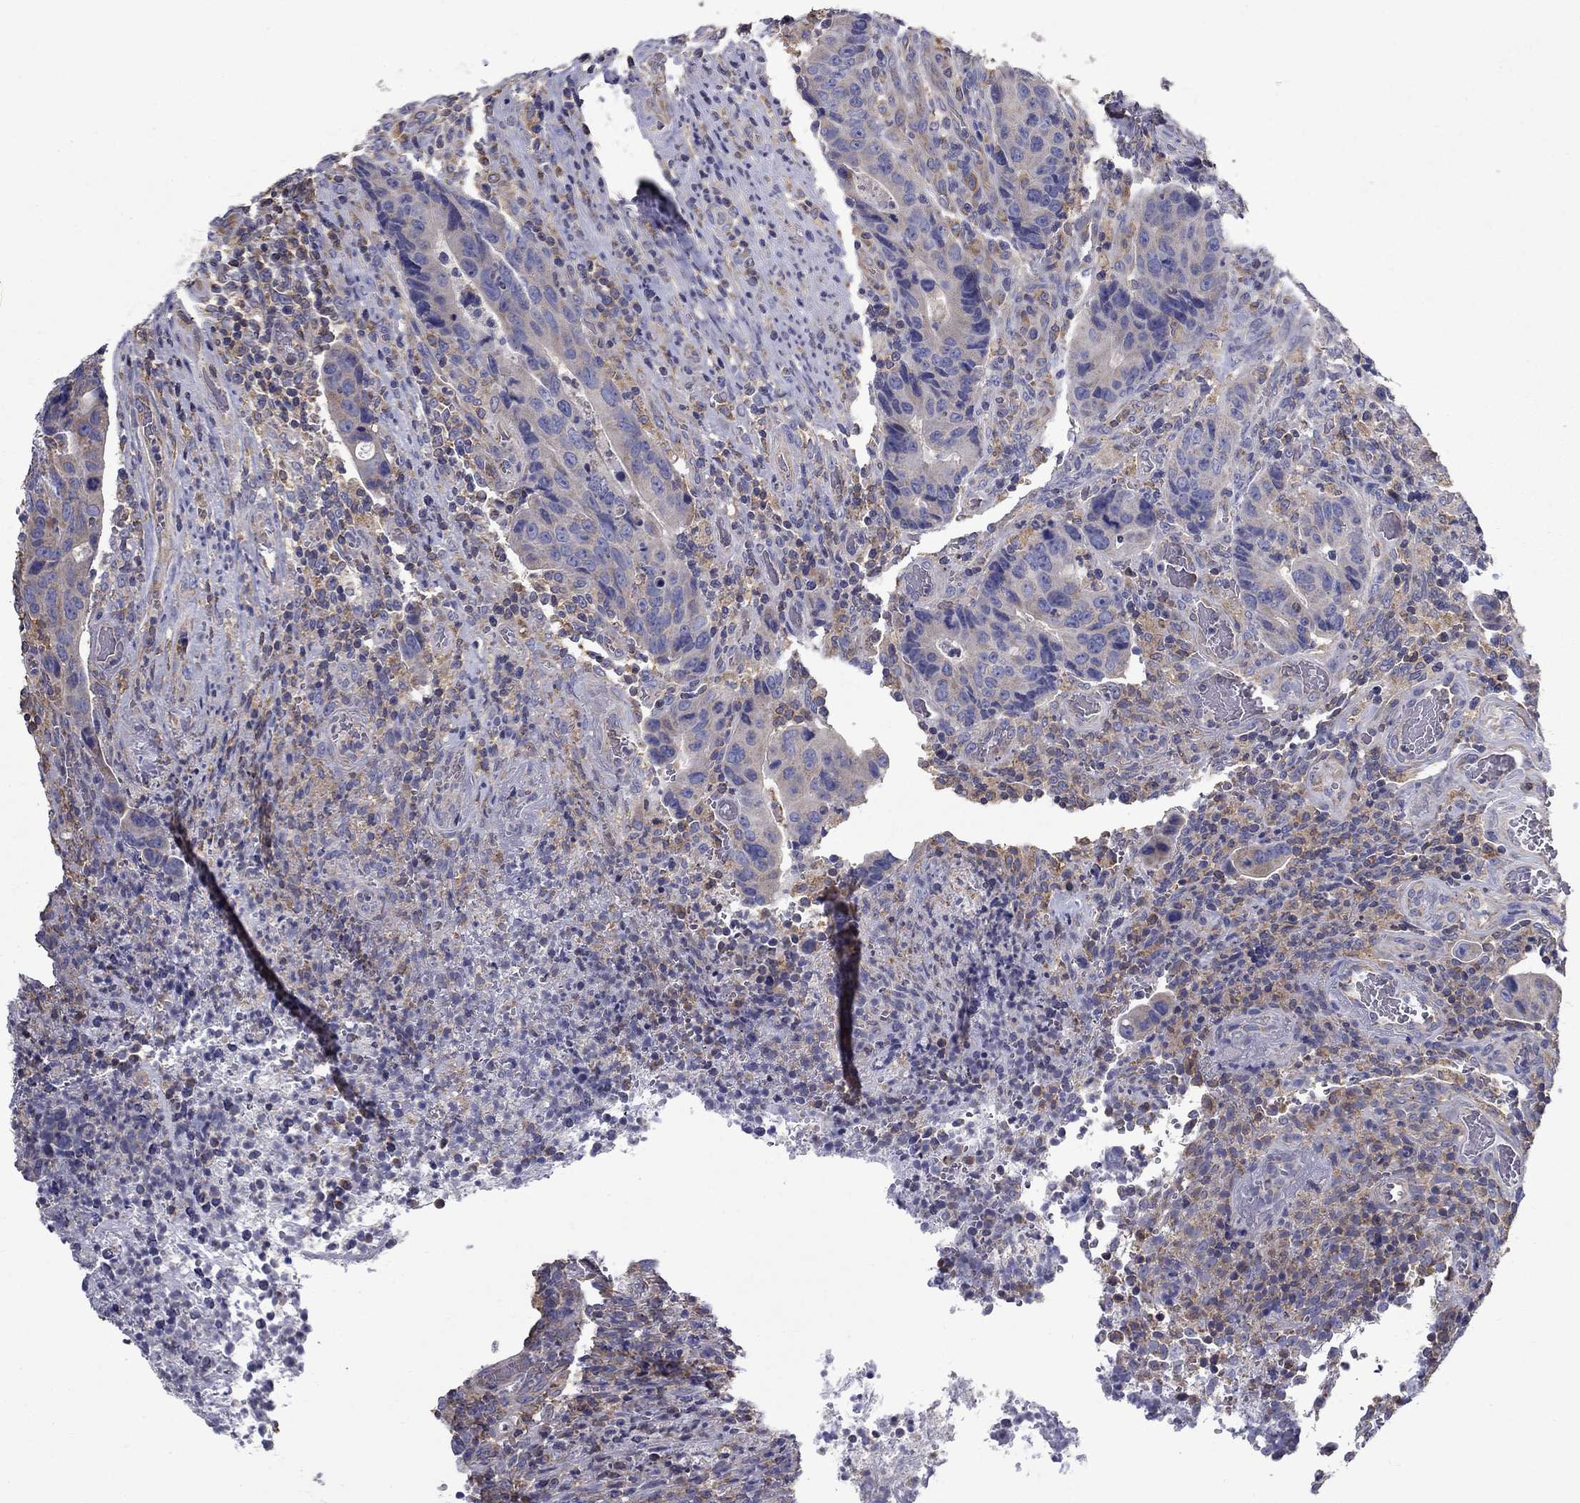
{"staining": {"intensity": "negative", "quantity": "none", "location": "none"}, "tissue": "colorectal cancer", "cell_type": "Tumor cells", "image_type": "cancer", "snomed": [{"axis": "morphology", "description": "Adenocarcinoma, NOS"}, {"axis": "topography", "description": "Colon"}], "caption": "This is an IHC image of colorectal adenocarcinoma. There is no staining in tumor cells.", "gene": "NME5", "patient": {"sex": "female", "age": 56}}